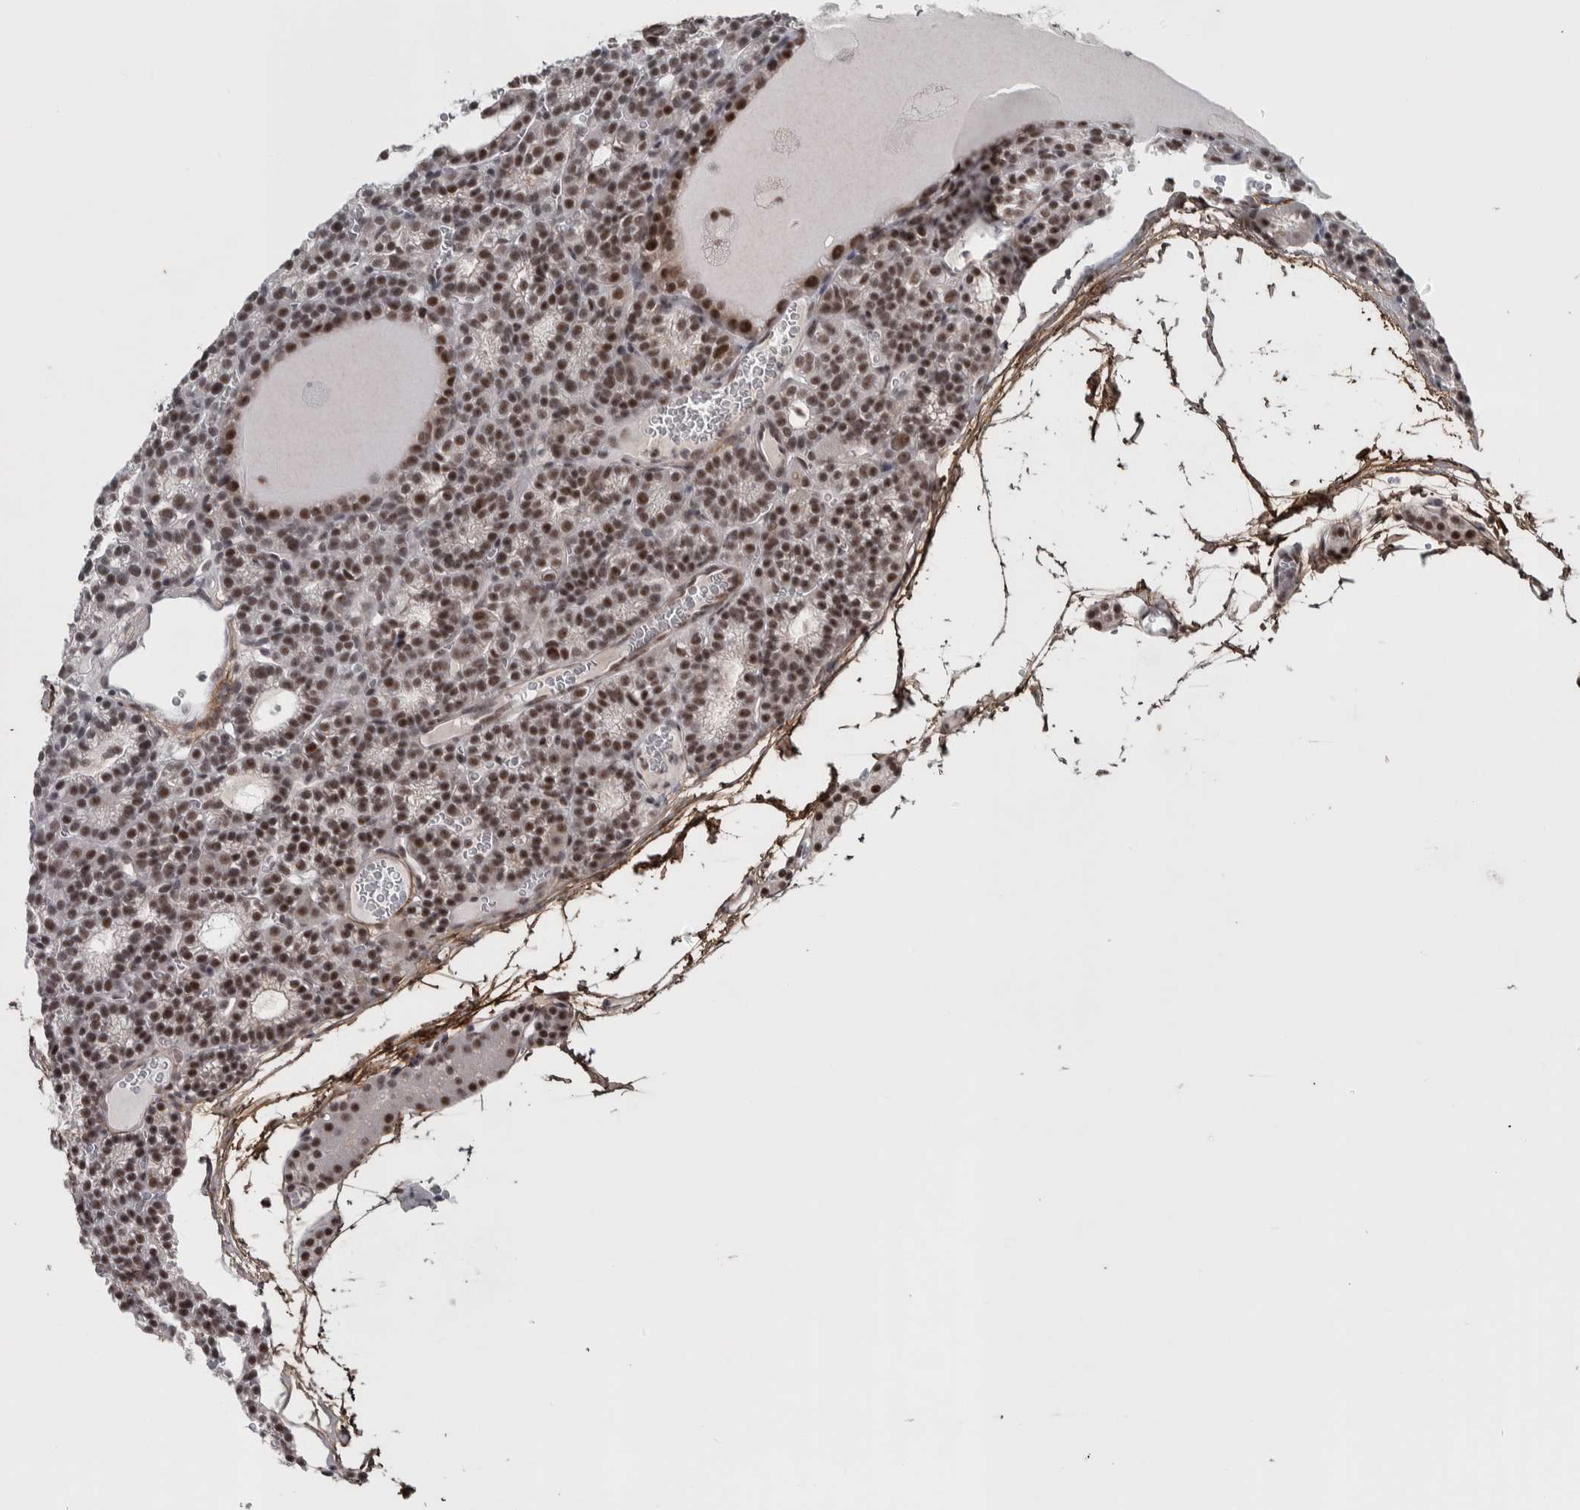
{"staining": {"intensity": "moderate", "quantity": ">75%", "location": "nuclear"}, "tissue": "parathyroid gland", "cell_type": "Glandular cells", "image_type": "normal", "snomed": [{"axis": "morphology", "description": "Normal tissue, NOS"}, {"axis": "morphology", "description": "Adenoma, NOS"}, {"axis": "topography", "description": "Parathyroid gland"}], "caption": "Moderate nuclear staining for a protein is identified in approximately >75% of glandular cells of normal parathyroid gland using IHC.", "gene": "ASPN", "patient": {"sex": "female", "age": 58}}